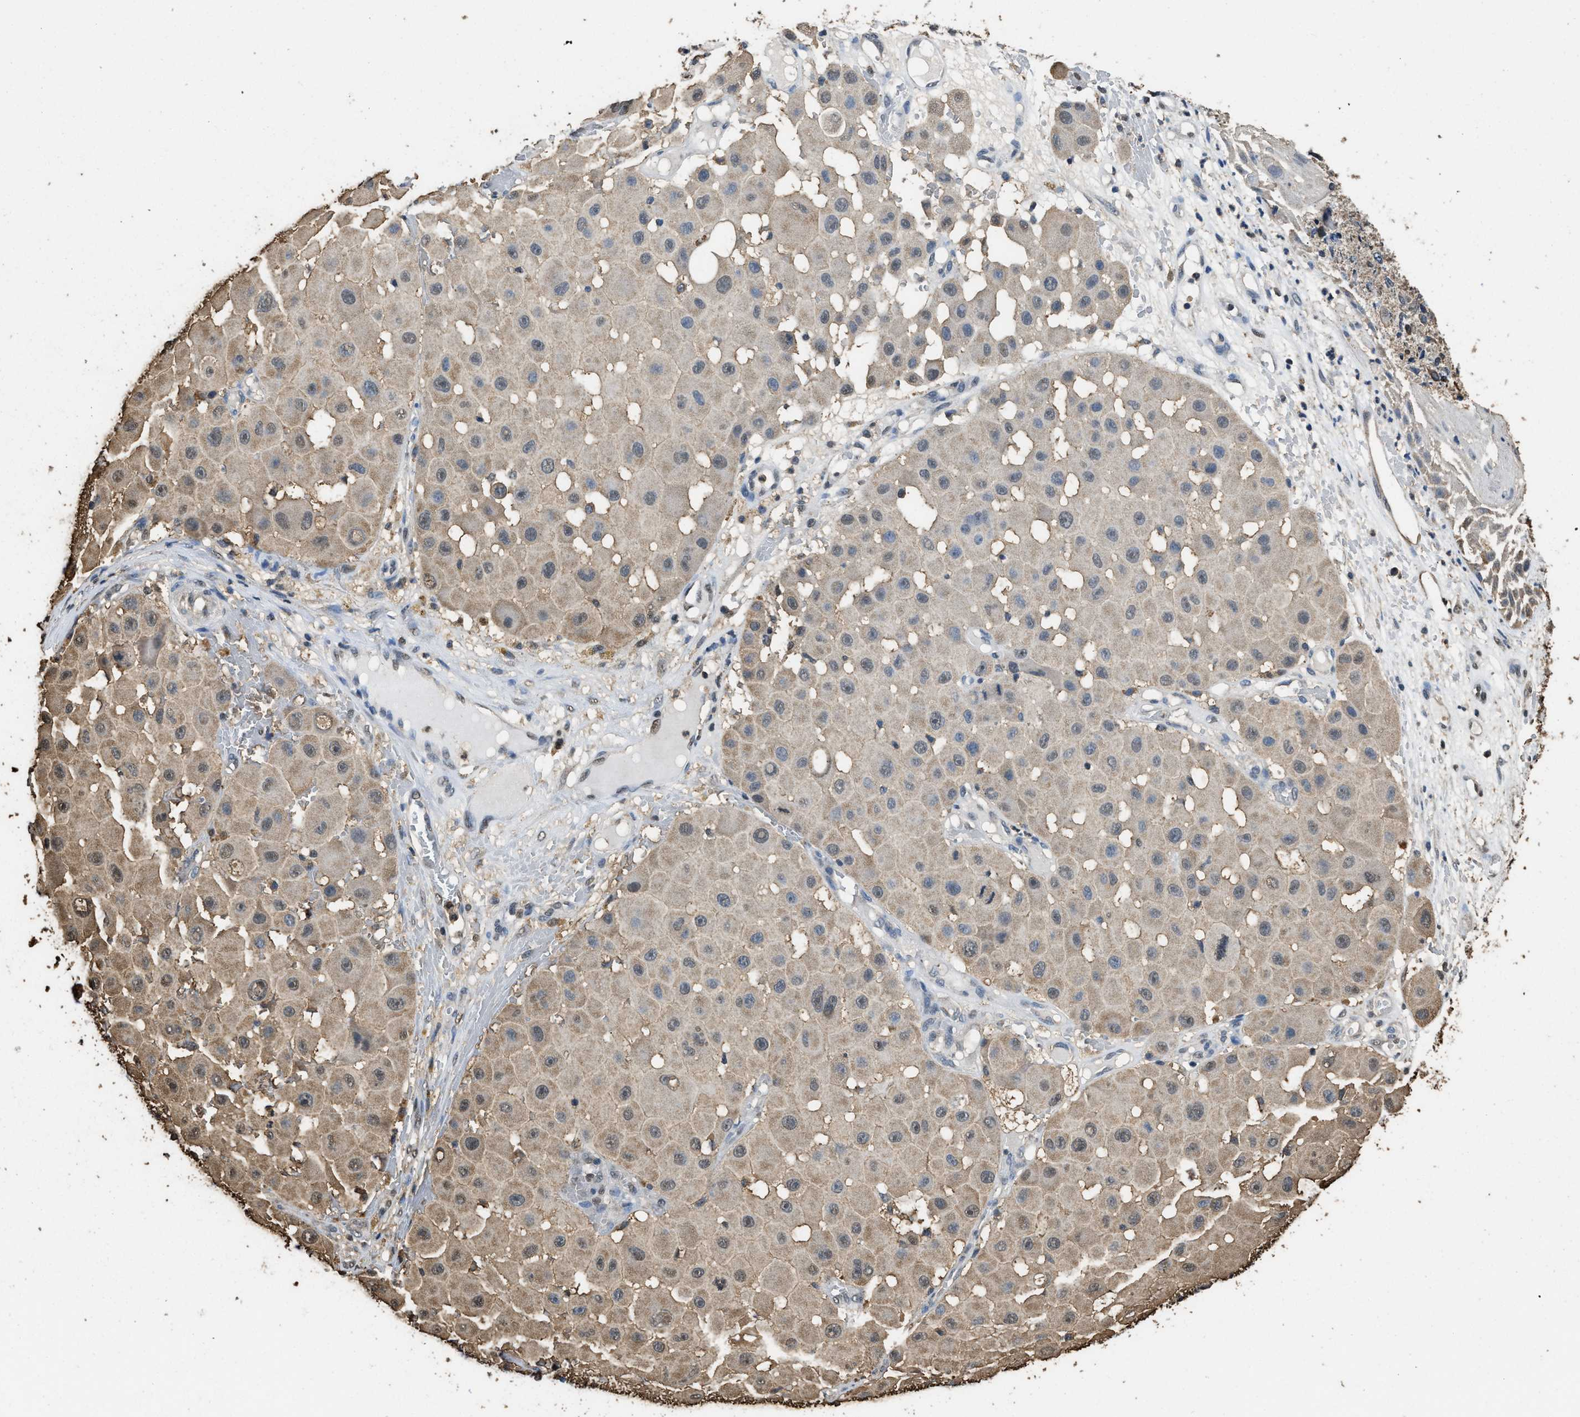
{"staining": {"intensity": "weak", "quantity": "25%-75%", "location": "cytoplasmic/membranous"}, "tissue": "melanoma", "cell_type": "Tumor cells", "image_type": "cancer", "snomed": [{"axis": "morphology", "description": "Malignant melanoma, NOS"}, {"axis": "topography", "description": "Skin"}], "caption": "High-magnification brightfield microscopy of melanoma stained with DAB (3,3'-diaminobenzidine) (brown) and counterstained with hematoxylin (blue). tumor cells exhibit weak cytoplasmic/membranous expression is appreciated in approximately25%-75% of cells.", "gene": "GAPDH", "patient": {"sex": "female", "age": 81}}